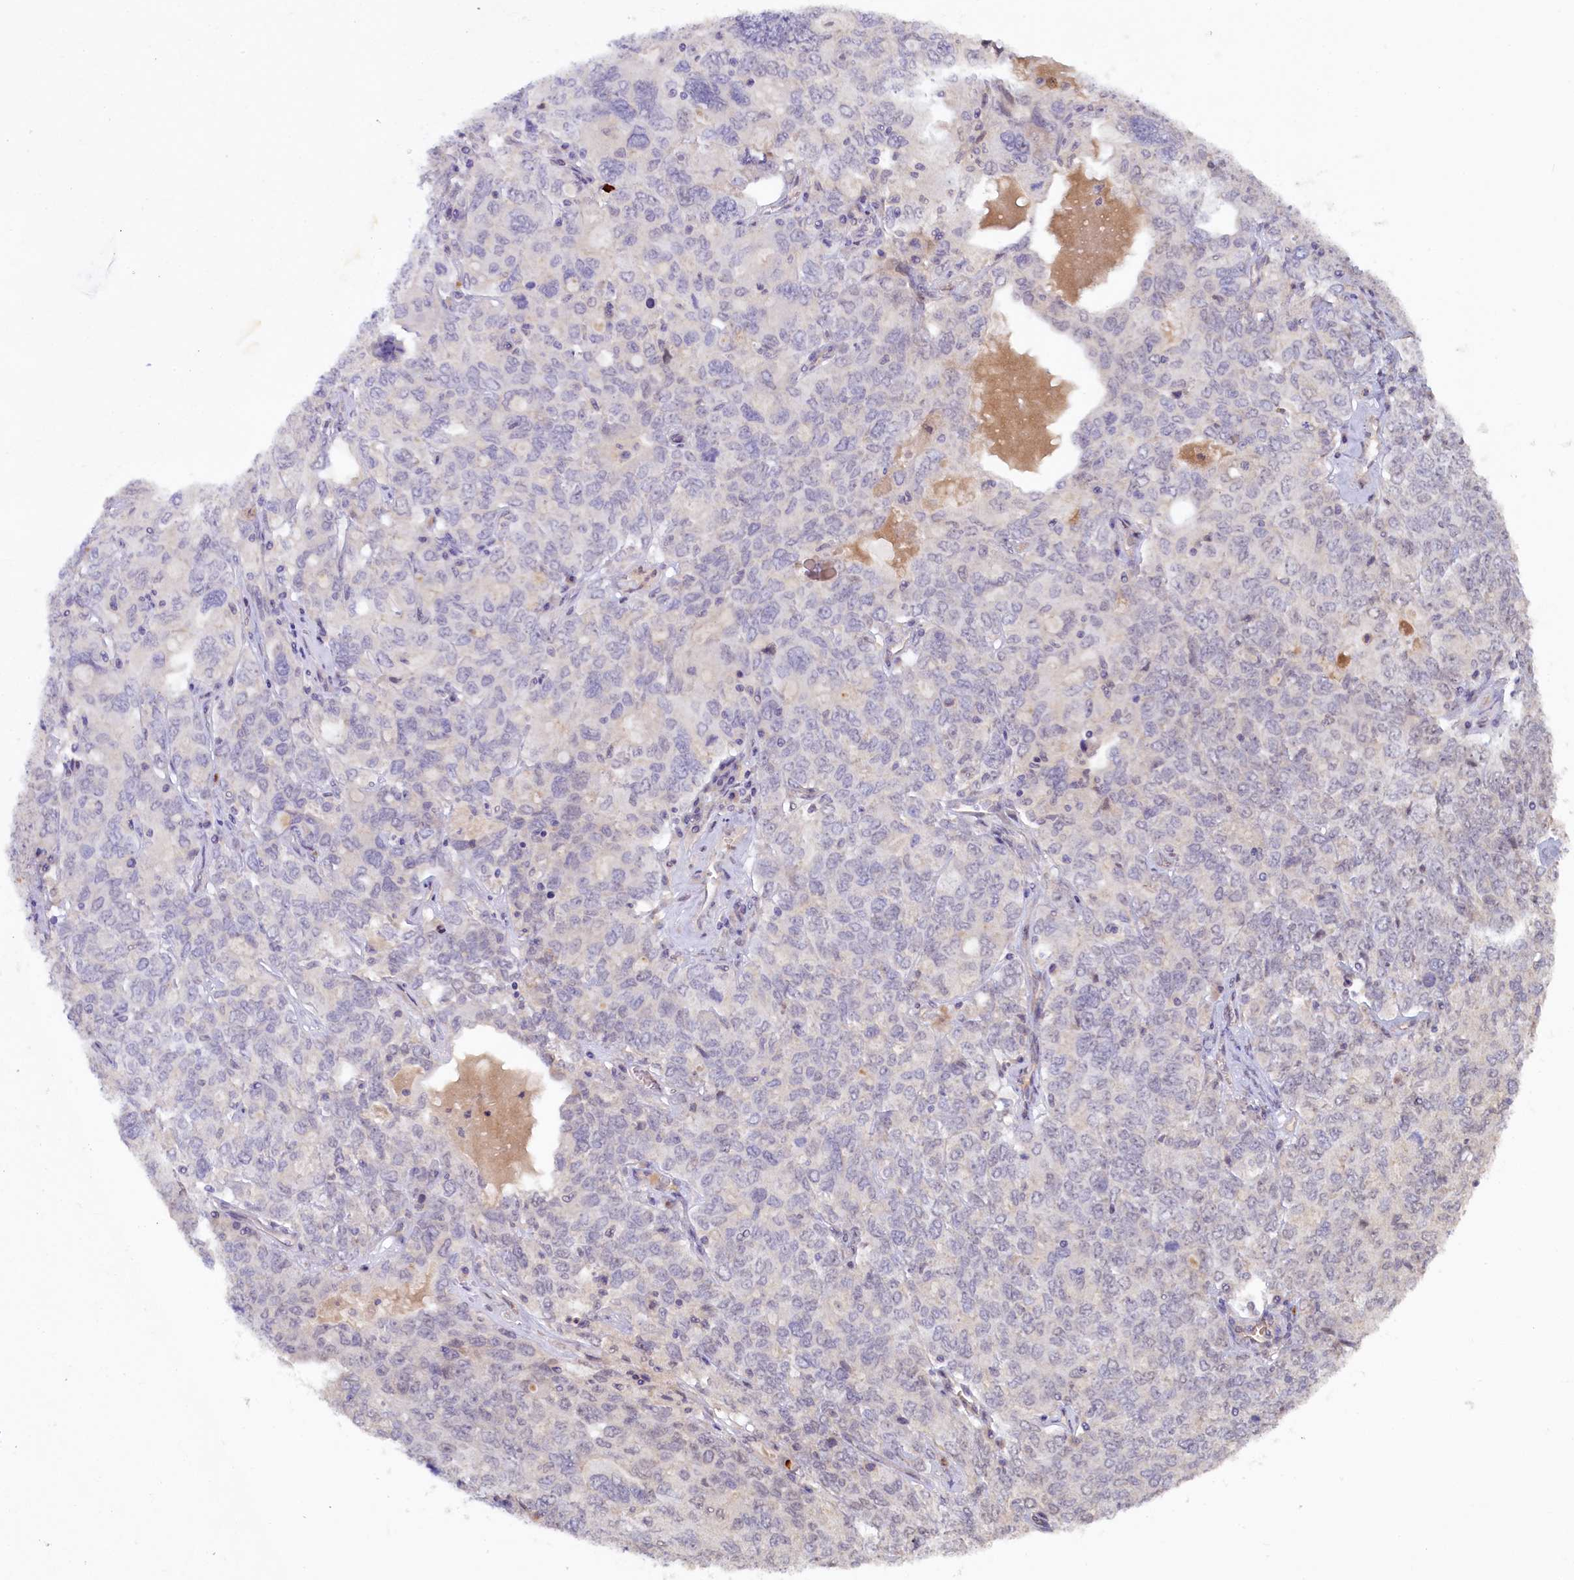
{"staining": {"intensity": "negative", "quantity": "none", "location": "none"}, "tissue": "ovarian cancer", "cell_type": "Tumor cells", "image_type": "cancer", "snomed": [{"axis": "morphology", "description": "Carcinoma, endometroid"}, {"axis": "topography", "description": "Ovary"}], "caption": "Immunohistochemistry photomicrograph of neoplastic tissue: human ovarian endometroid carcinoma stained with DAB demonstrates no significant protein staining in tumor cells.", "gene": "MYO16", "patient": {"sex": "female", "age": 62}}